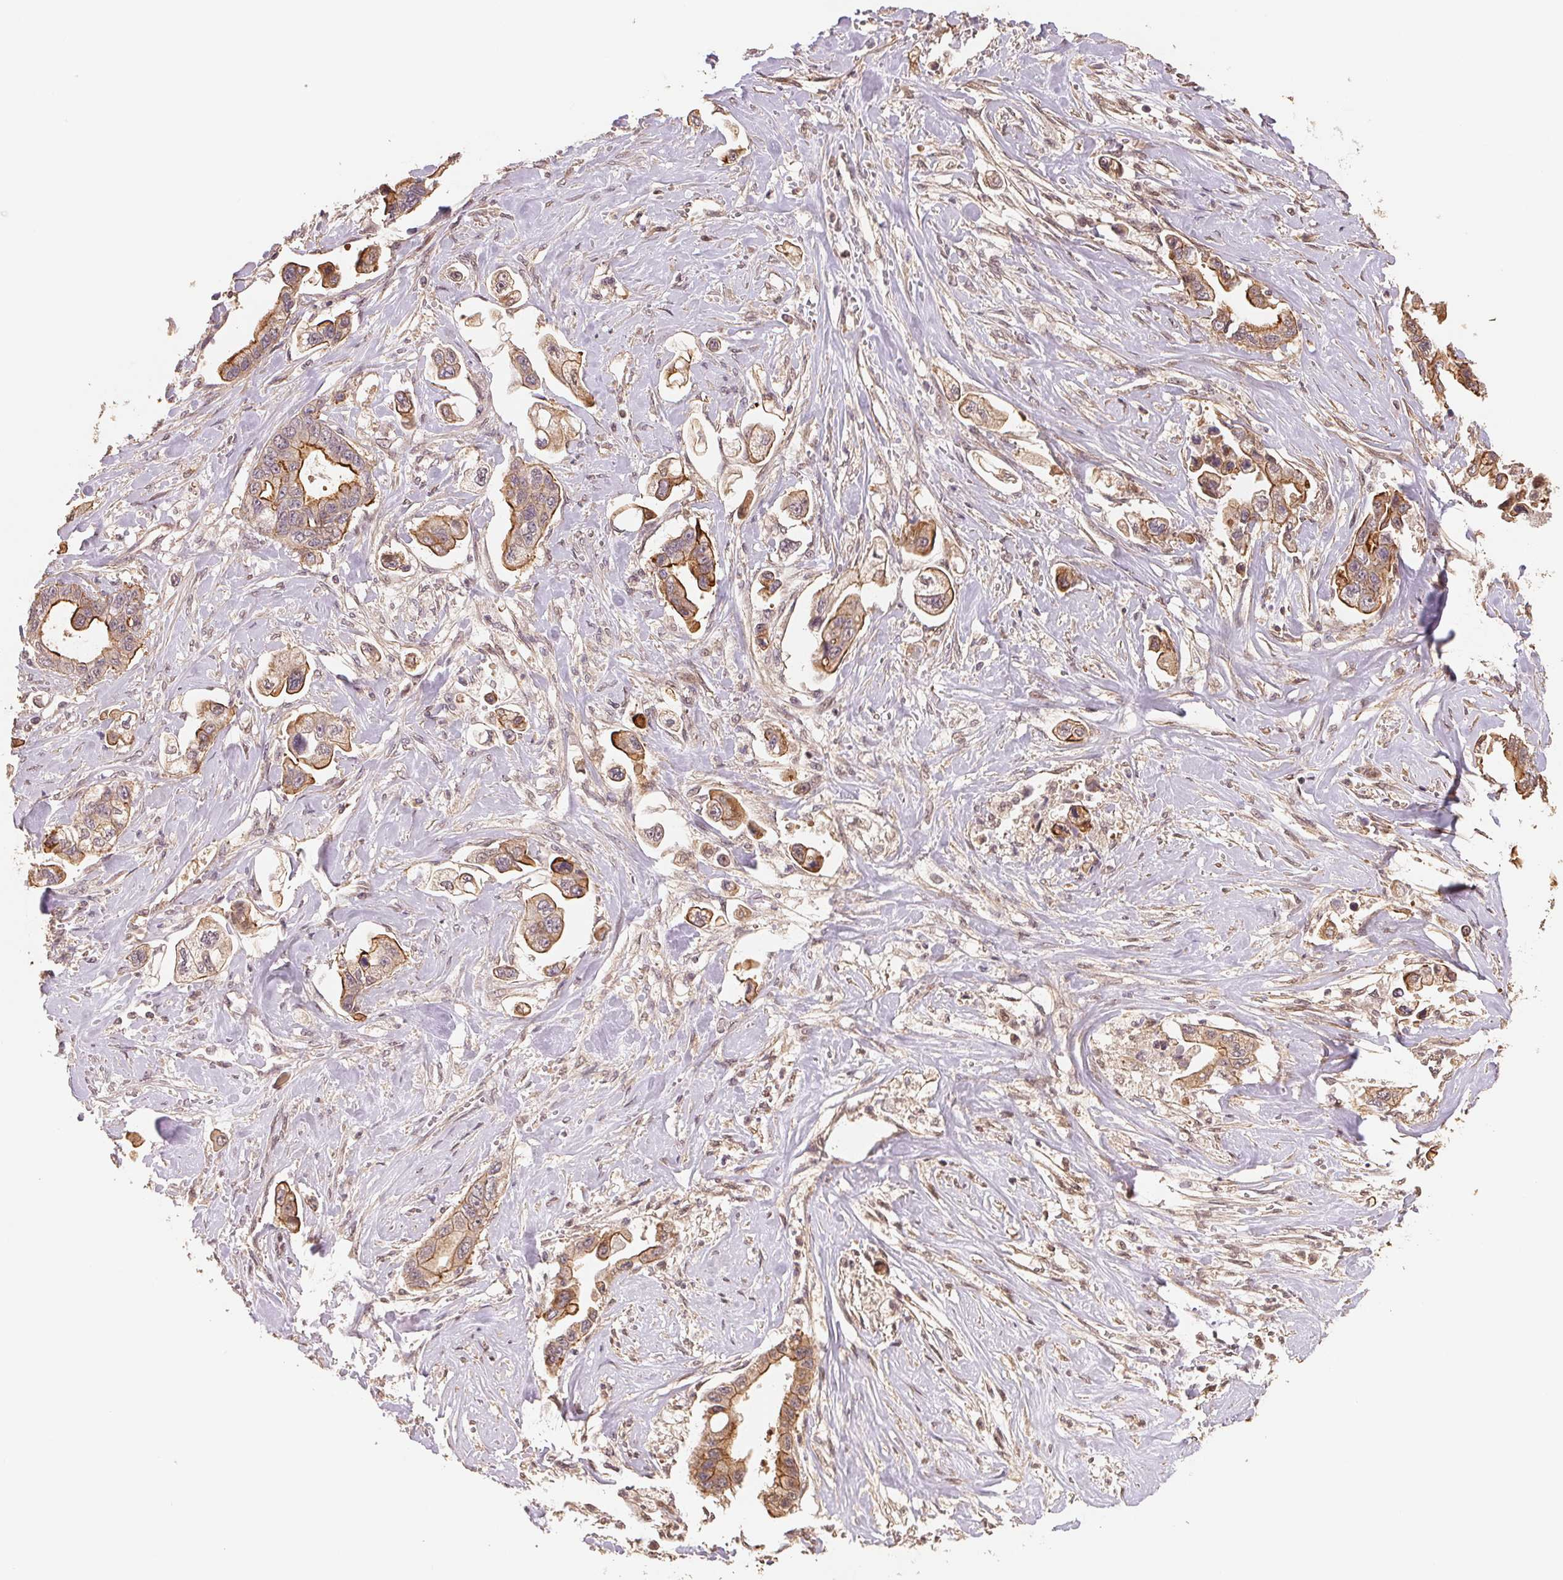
{"staining": {"intensity": "moderate", "quantity": "25%-75%", "location": "cytoplasmic/membranous"}, "tissue": "stomach cancer", "cell_type": "Tumor cells", "image_type": "cancer", "snomed": [{"axis": "morphology", "description": "Adenocarcinoma, NOS"}, {"axis": "topography", "description": "Stomach"}], "caption": "Immunohistochemical staining of stomach adenocarcinoma reveals moderate cytoplasmic/membranous protein positivity in about 25%-75% of tumor cells.", "gene": "TMEM222", "patient": {"sex": "male", "age": 62}}